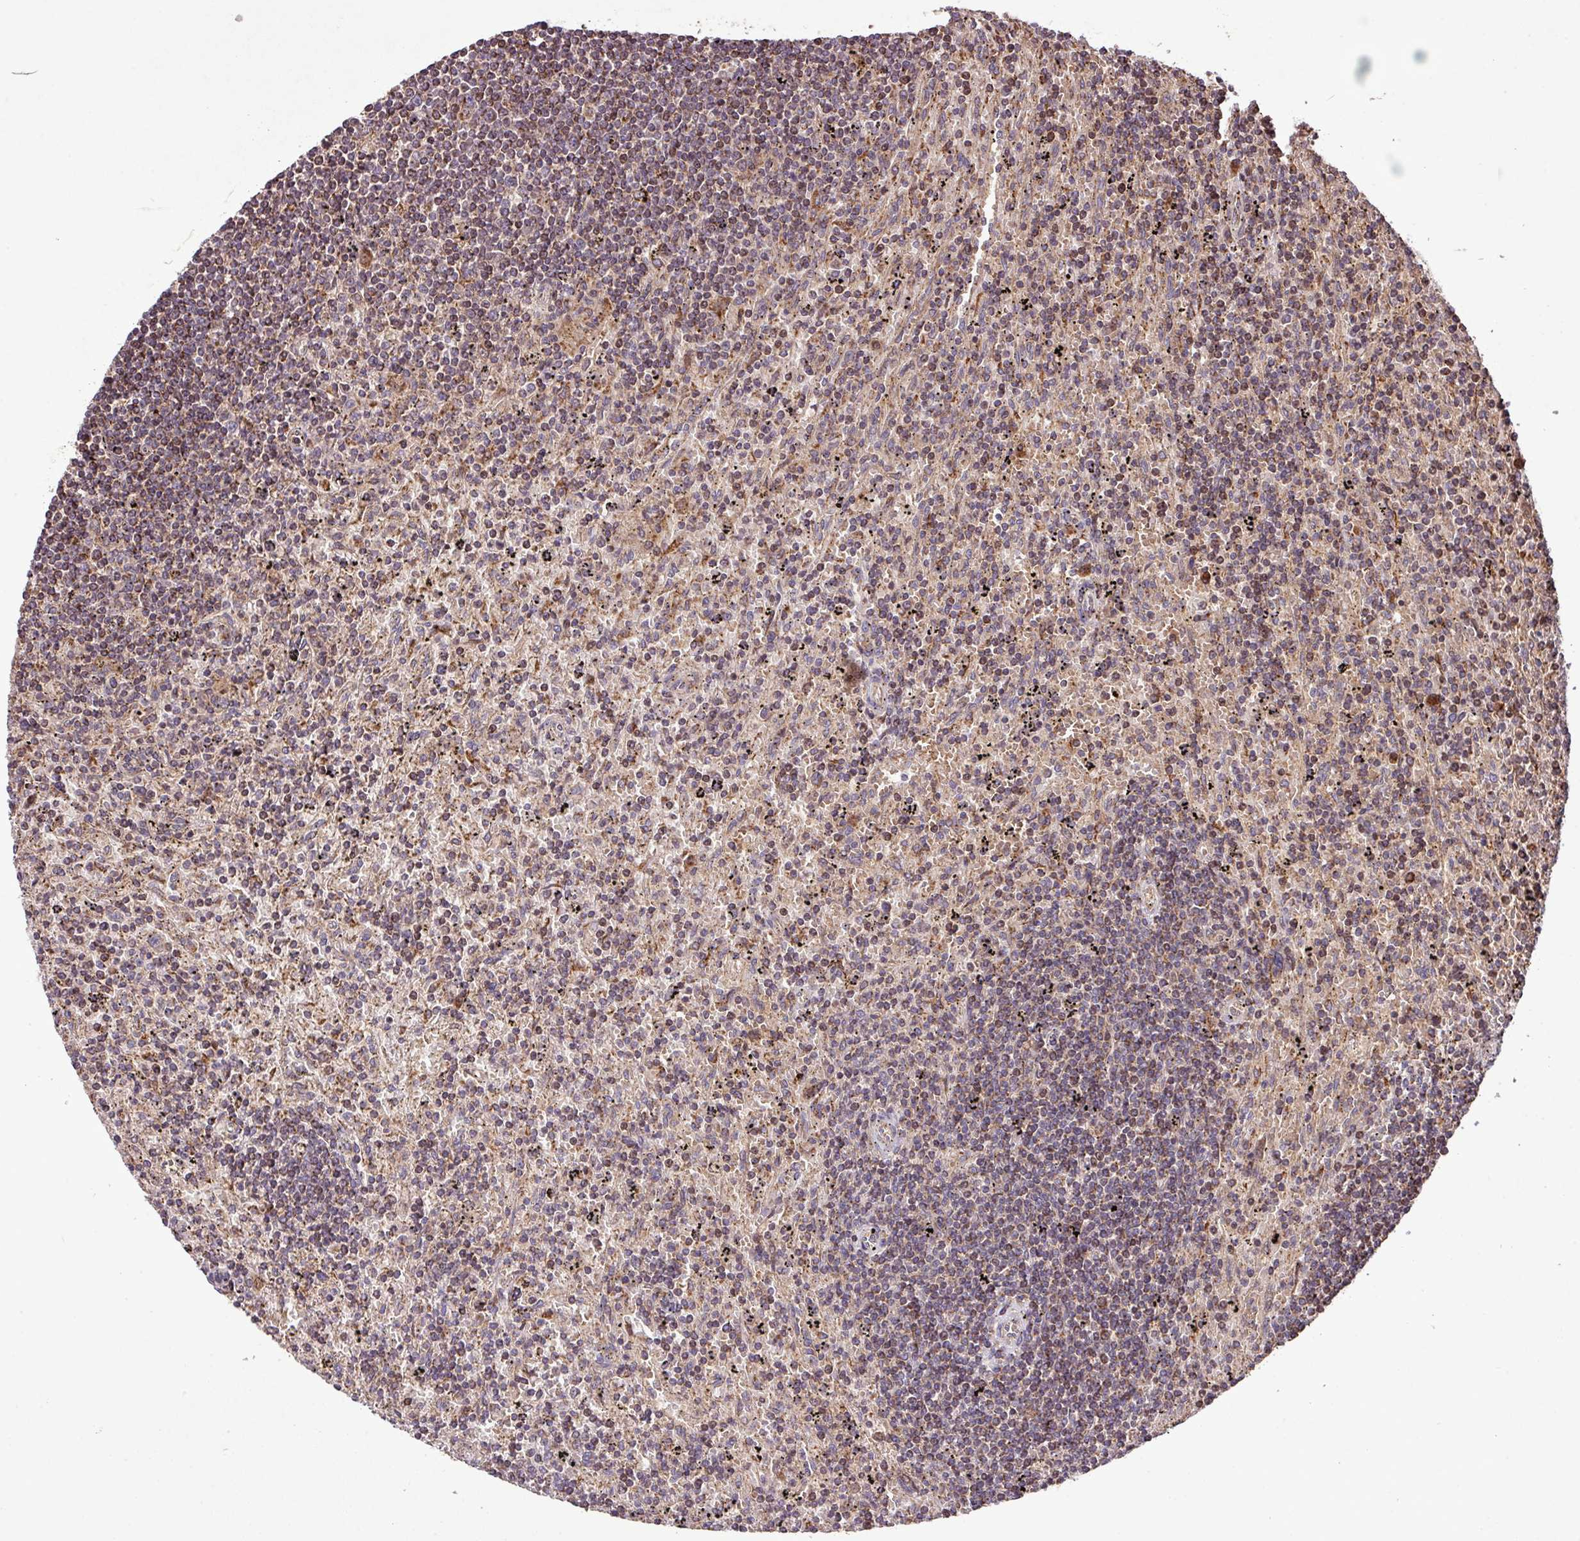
{"staining": {"intensity": "weak", "quantity": "25%-75%", "location": "cytoplasmic/membranous,nuclear"}, "tissue": "lymphoma", "cell_type": "Tumor cells", "image_type": "cancer", "snomed": [{"axis": "morphology", "description": "Malignant lymphoma, non-Hodgkin's type, Low grade"}, {"axis": "topography", "description": "Spleen"}], "caption": "IHC of malignant lymphoma, non-Hodgkin's type (low-grade) displays low levels of weak cytoplasmic/membranous and nuclear staining in approximately 25%-75% of tumor cells. Nuclei are stained in blue.", "gene": "YPEL3", "patient": {"sex": "male", "age": 76}}